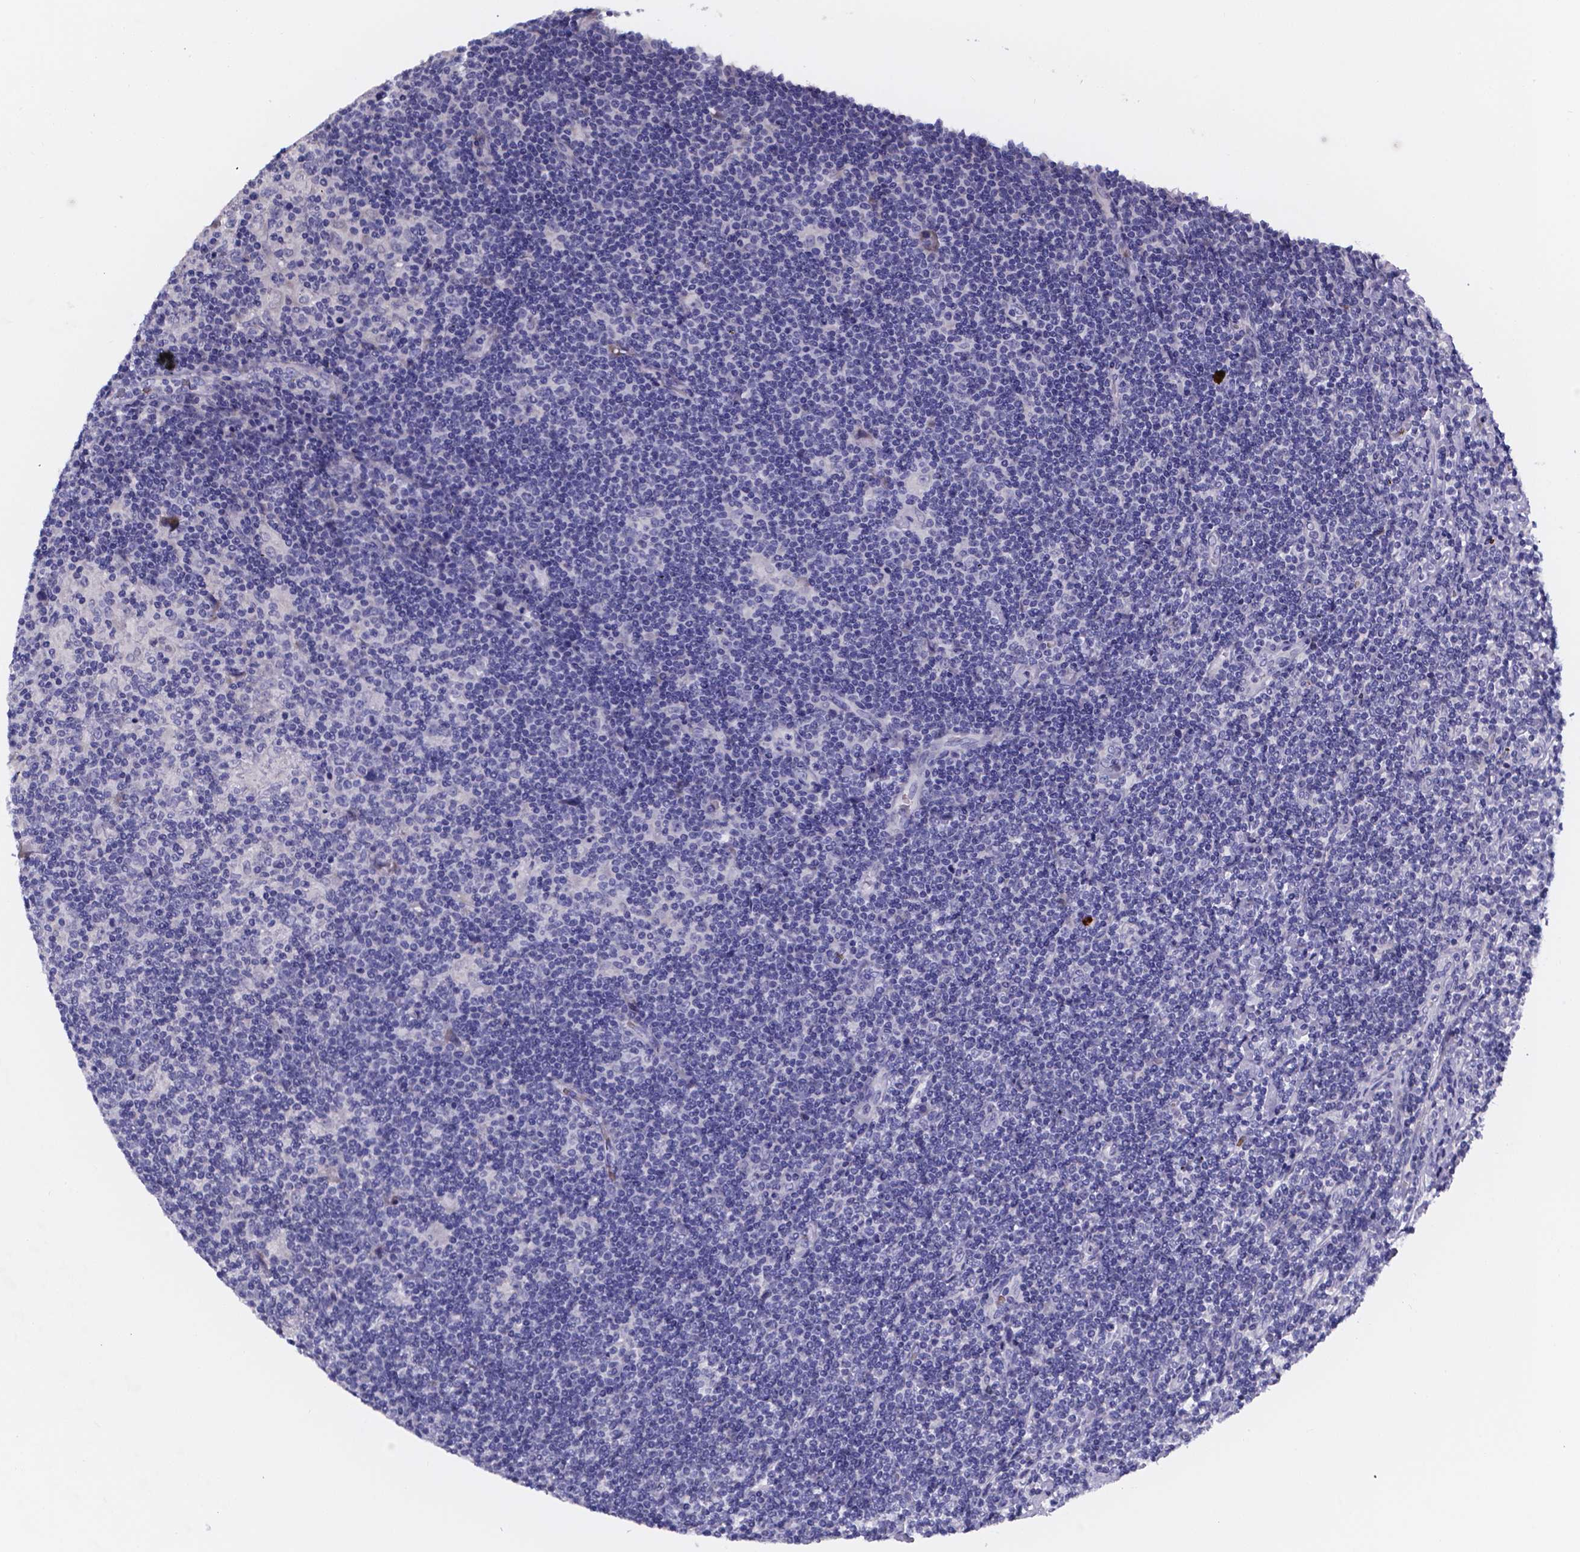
{"staining": {"intensity": "negative", "quantity": "none", "location": "none"}, "tissue": "lymphoma", "cell_type": "Tumor cells", "image_type": "cancer", "snomed": [{"axis": "morphology", "description": "Hodgkin's disease, NOS"}, {"axis": "topography", "description": "Lymph node"}], "caption": "Immunohistochemical staining of human Hodgkin's disease demonstrates no significant staining in tumor cells.", "gene": "GABRA3", "patient": {"sex": "male", "age": 40}}